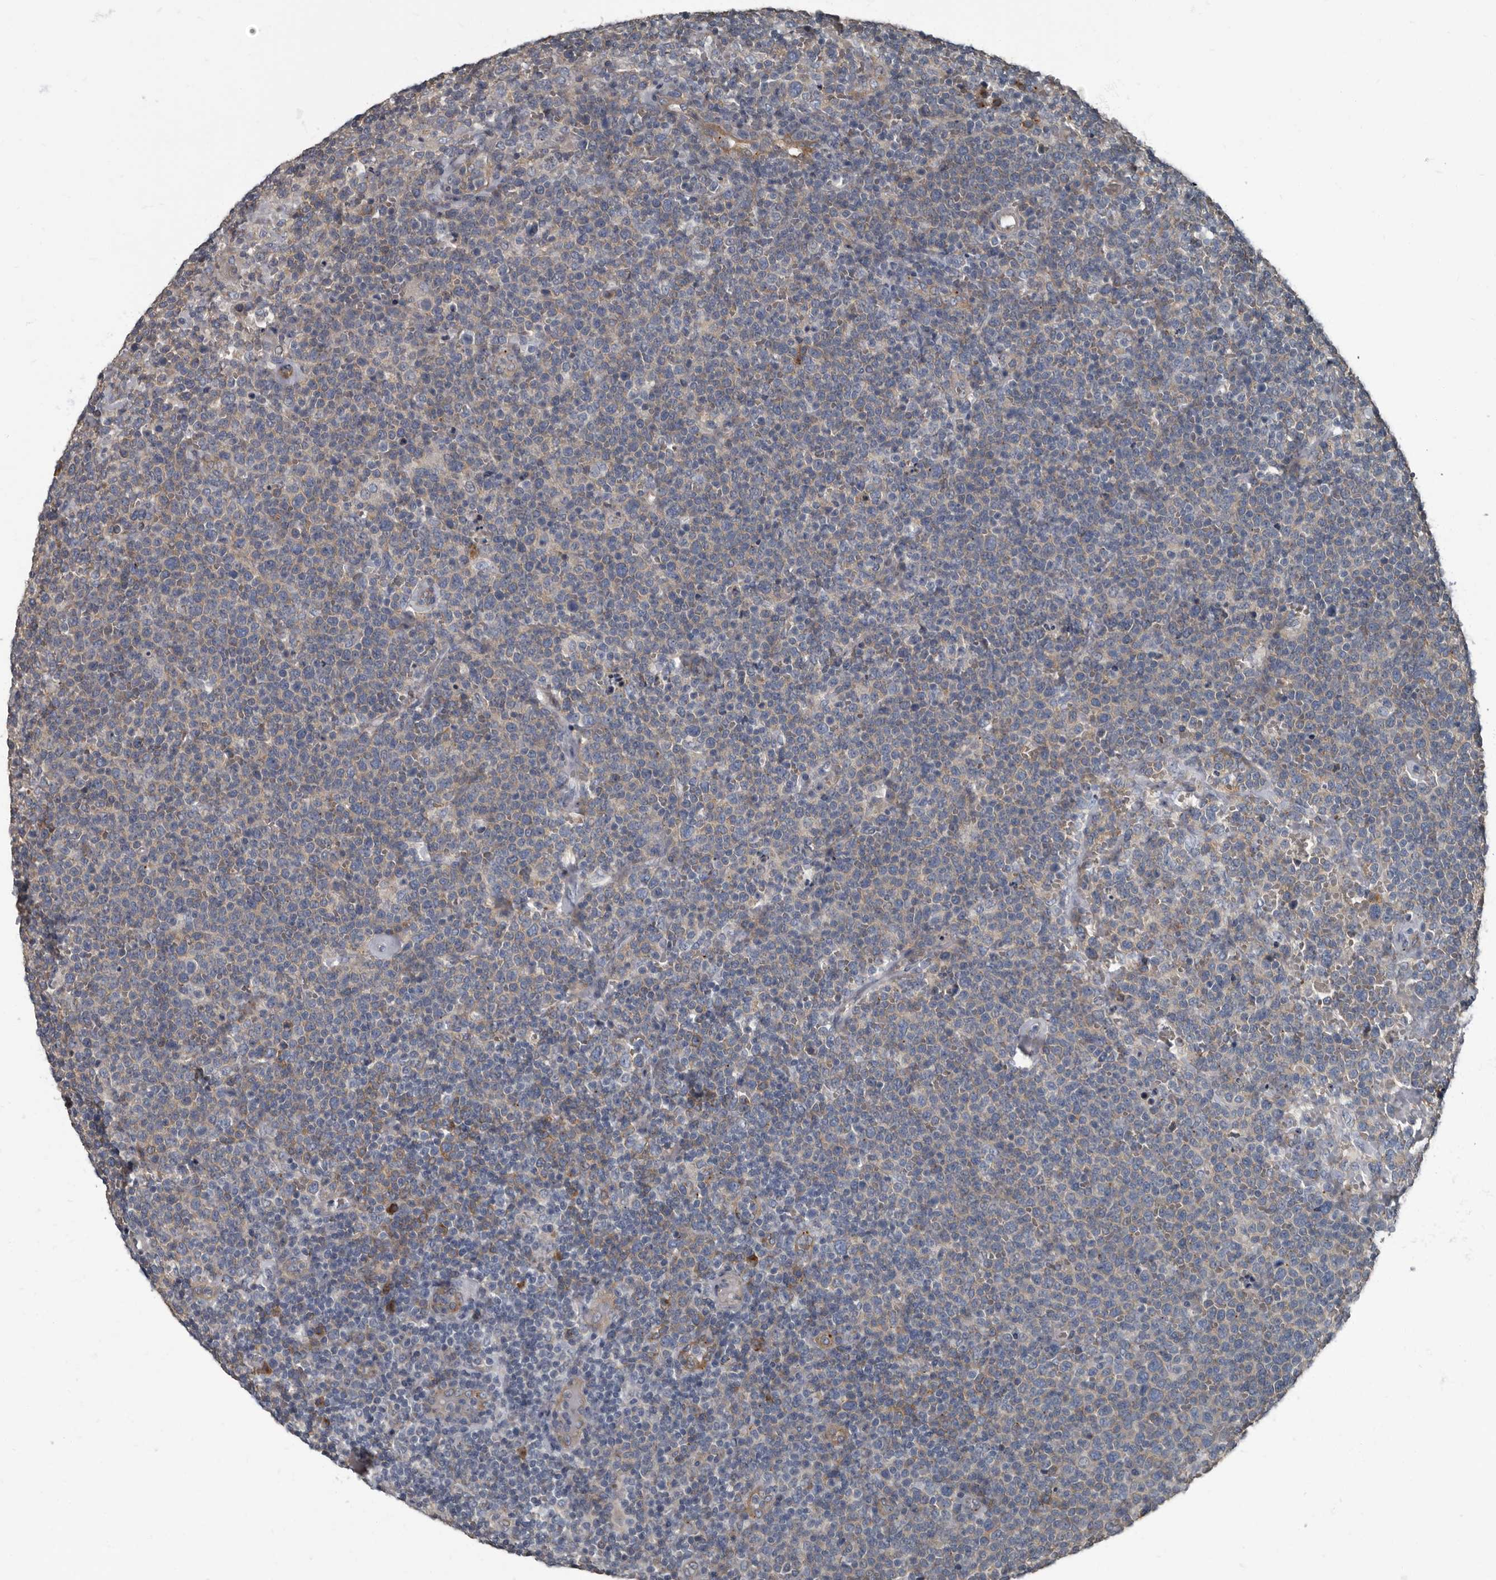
{"staining": {"intensity": "negative", "quantity": "none", "location": "none"}, "tissue": "lymphoma", "cell_type": "Tumor cells", "image_type": "cancer", "snomed": [{"axis": "morphology", "description": "Malignant lymphoma, non-Hodgkin's type, High grade"}, {"axis": "topography", "description": "Lymph node"}], "caption": "Immunohistochemistry photomicrograph of human lymphoma stained for a protein (brown), which reveals no staining in tumor cells. The staining is performed using DAB (3,3'-diaminobenzidine) brown chromogen with nuclei counter-stained in using hematoxylin.", "gene": "TPD52L1", "patient": {"sex": "male", "age": 61}}